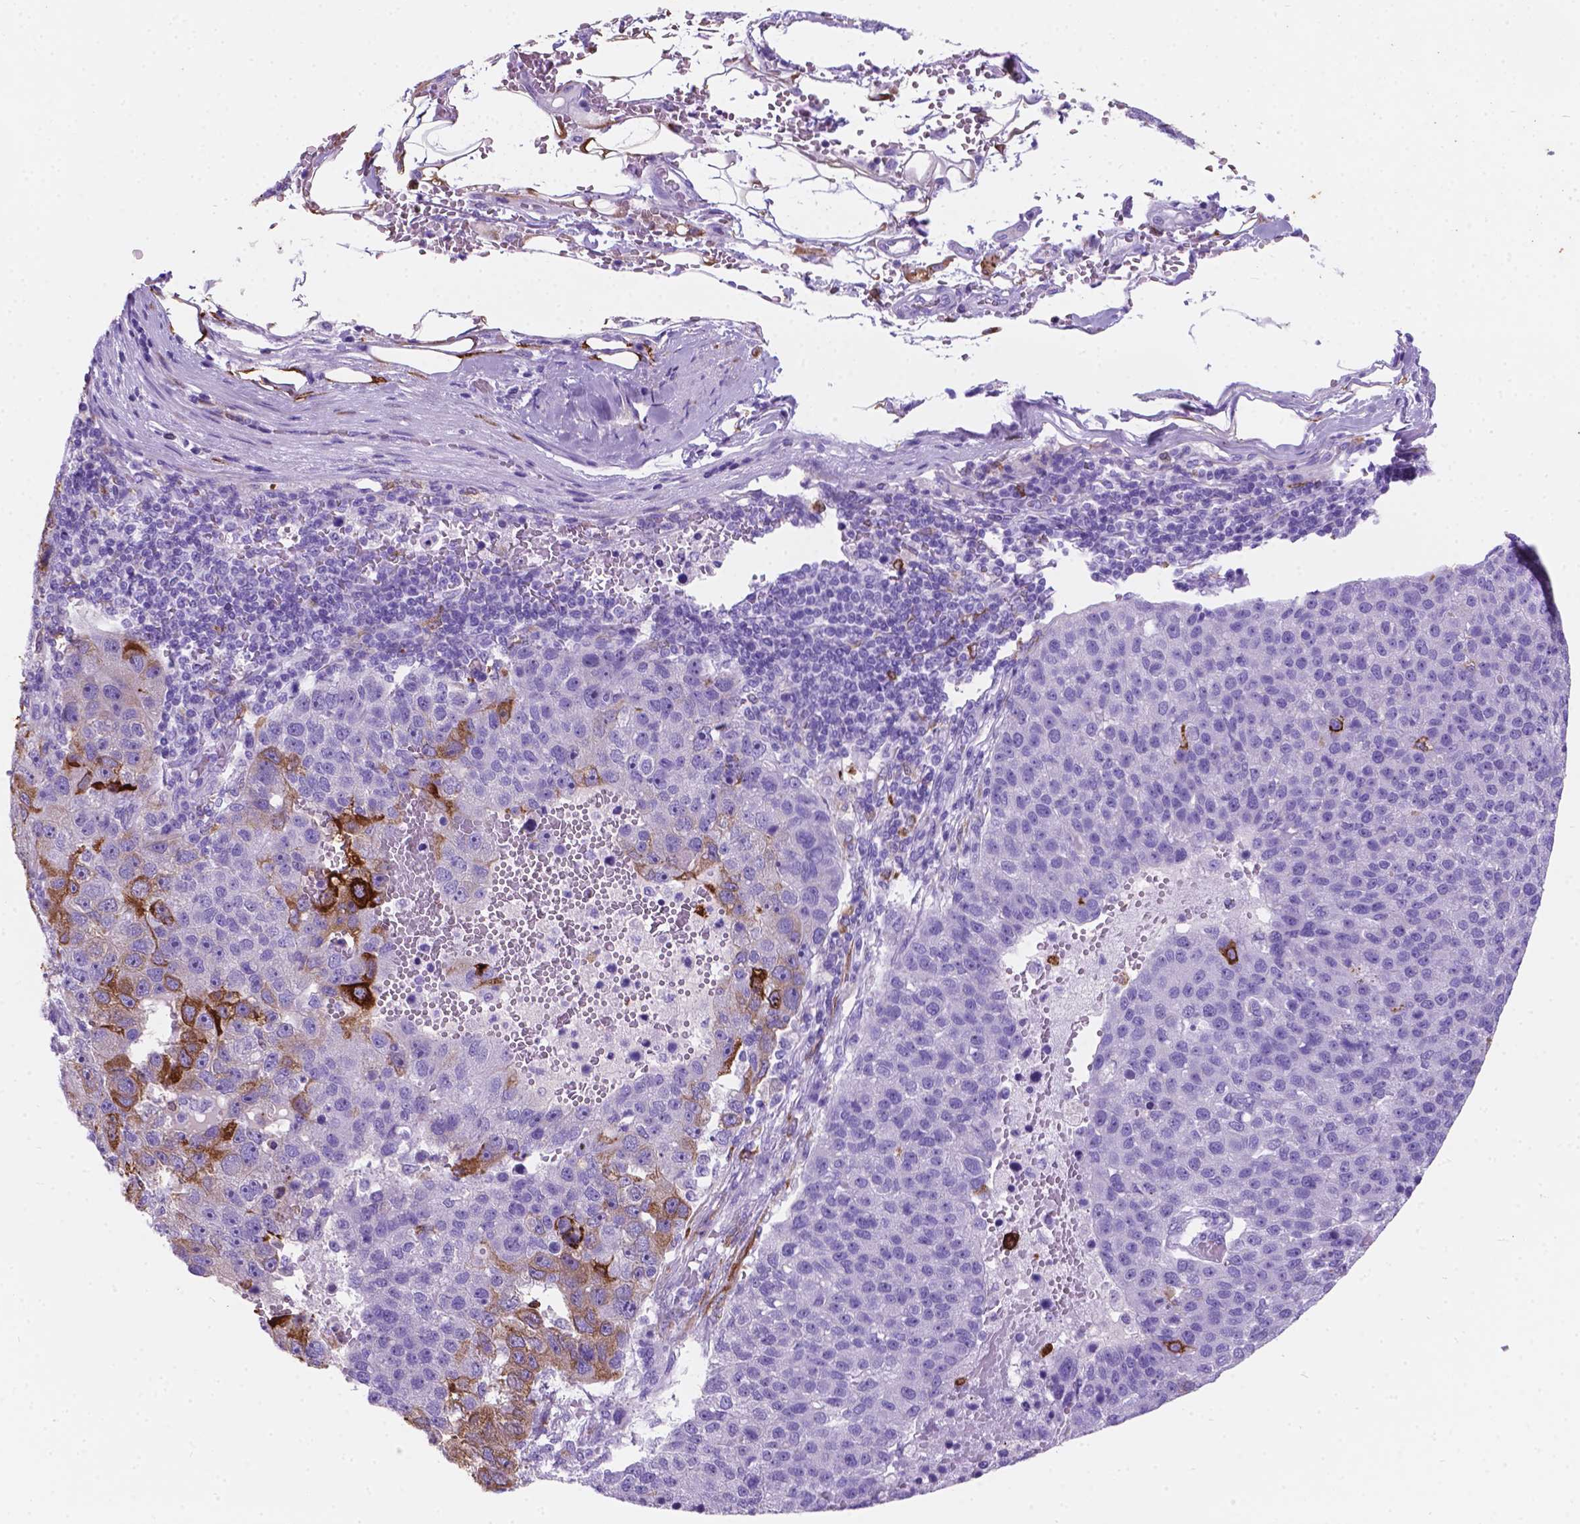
{"staining": {"intensity": "strong", "quantity": "<25%", "location": "cytoplasmic/membranous"}, "tissue": "pancreatic cancer", "cell_type": "Tumor cells", "image_type": "cancer", "snomed": [{"axis": "morphology", "description": "Adenocarcinoma, NOS"}, {"axis": "topography", "description": "Pancreas"}], "caption": "This image displays immunohistochemistry (IHC) staining of pancreatic adenocarcinoma, with medium strong cytoplasmic/membranous expression in about <25% of tumor cells.", "gene": "MACF1", "patient": {"sex": "female", "age": 61}}